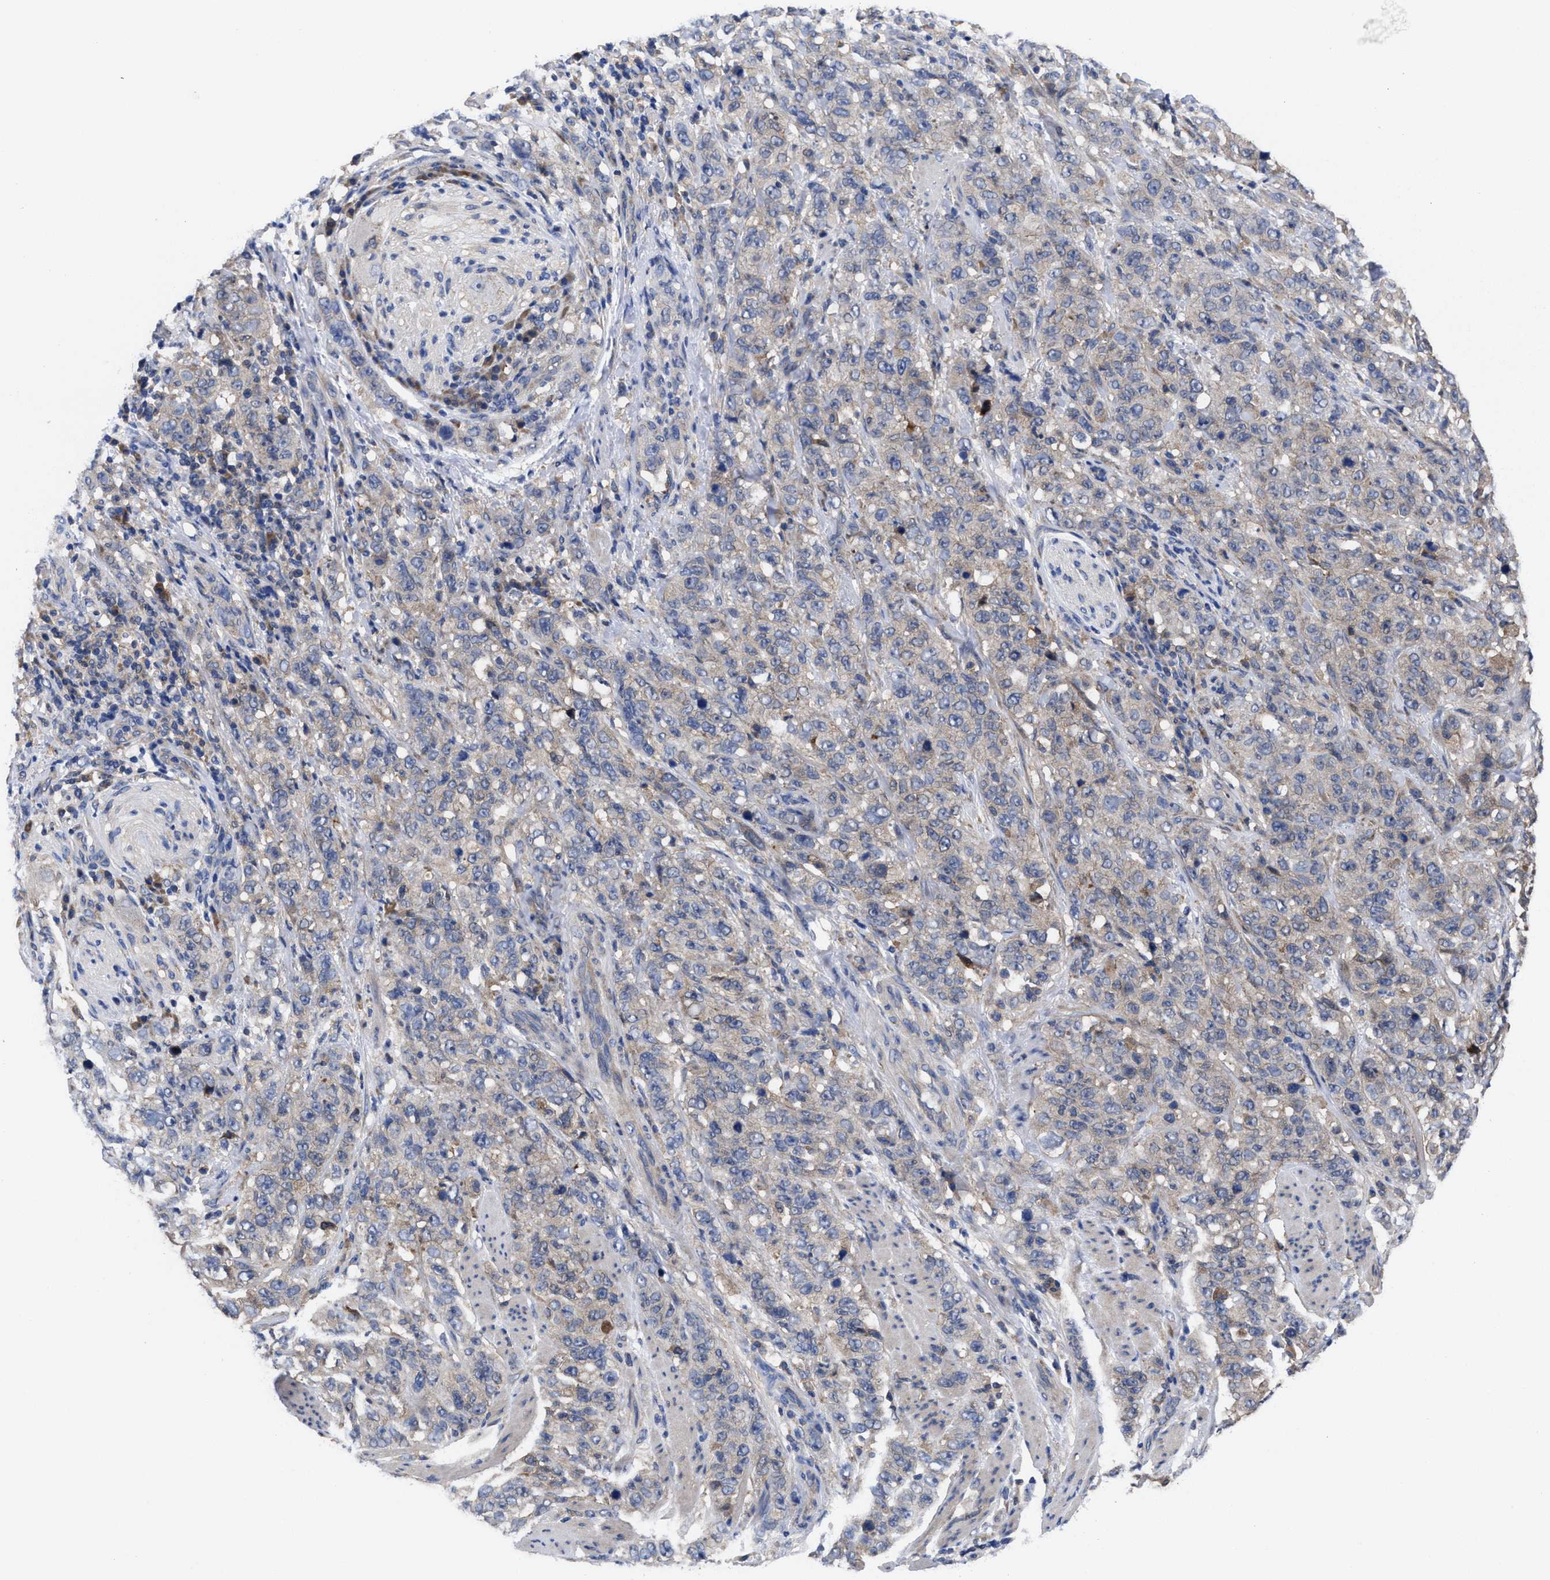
{"staining": {"intensity": "weak", "quantity": "25%-75%", "location": "cytoplasmic/membranous"}, "tissue": "stomach cancer", "cell_type": "Tumor cells", "image_type": "cancer", "snomed": [{"axis": "morphology", "description": "Adenocarcinoma, NOS"}, {"axis": "topography", "description": "Stomach"}], "caption": "This image shows immunohistochemistry staining of human adenocarcinoma (stomach), with low weak cytoplasmic/membranous expression in about 25%-75% of tumor cells.", "gene": "TXNDC17", "patient": {"sex": "male", "age": 48}}